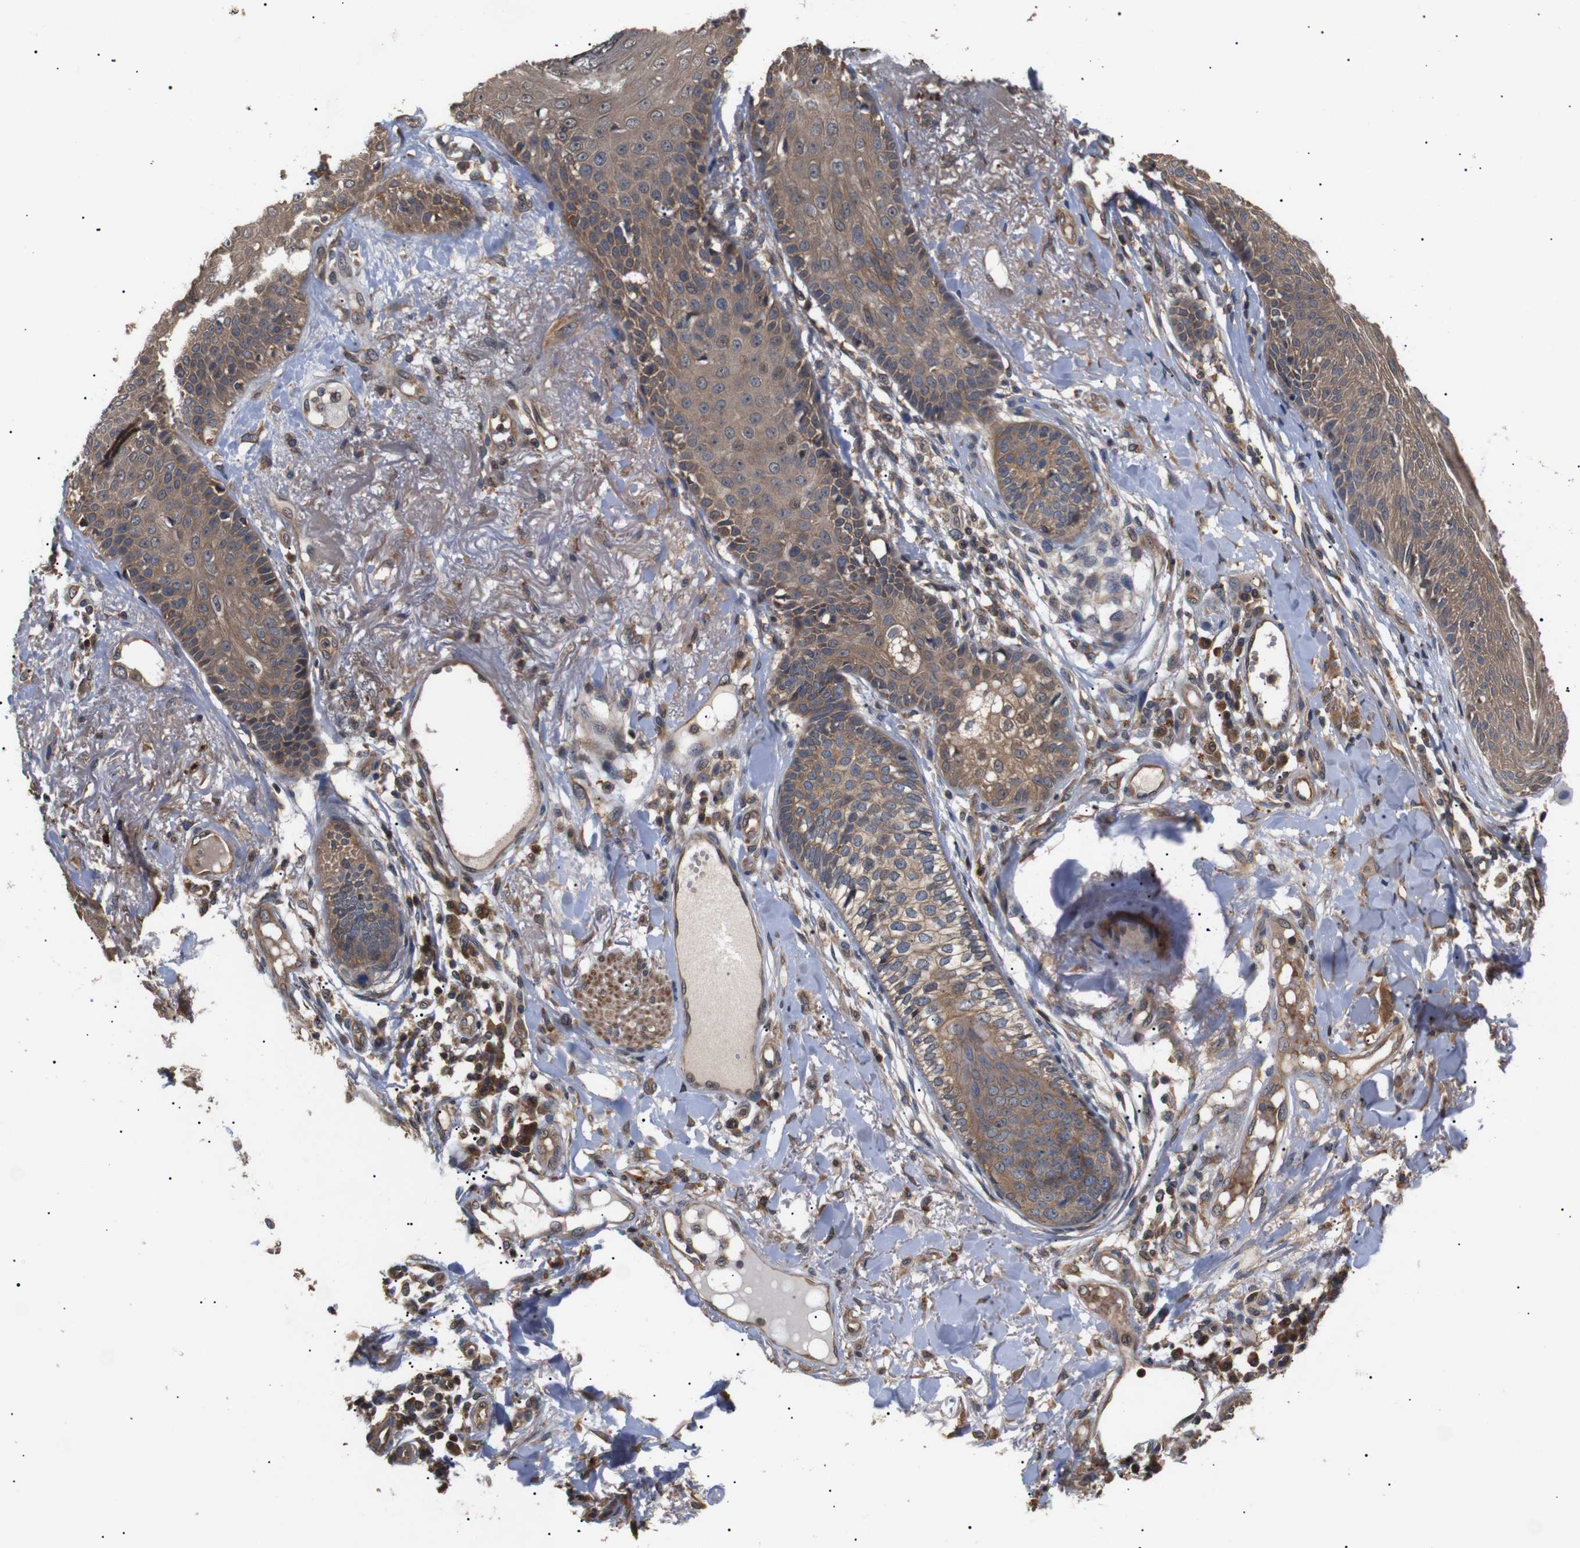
{"staining": {"intensity": "moderate", "quantity": ">75%", "location": "cytoplasmic/membranous"}, "tissue": "skin cancer", "cell_type": "Tumor cells", "image_type": "cancer", "snomed": [{"axis": "morphology", "description": "Normal tissue, NOS"}, {"axis": "morphology", "description": "Basal cell carcinoma"}, {"axis": "topography", "description": "Skin"}], "caption": "Skin cancer (basal cell carcinoma) stained with IHC shows moderate cytoplasmic/membranous positivity in about >75% of tumor cells.", "gene": "DDR1", "patient": {"sex": "male", "age": 52}}